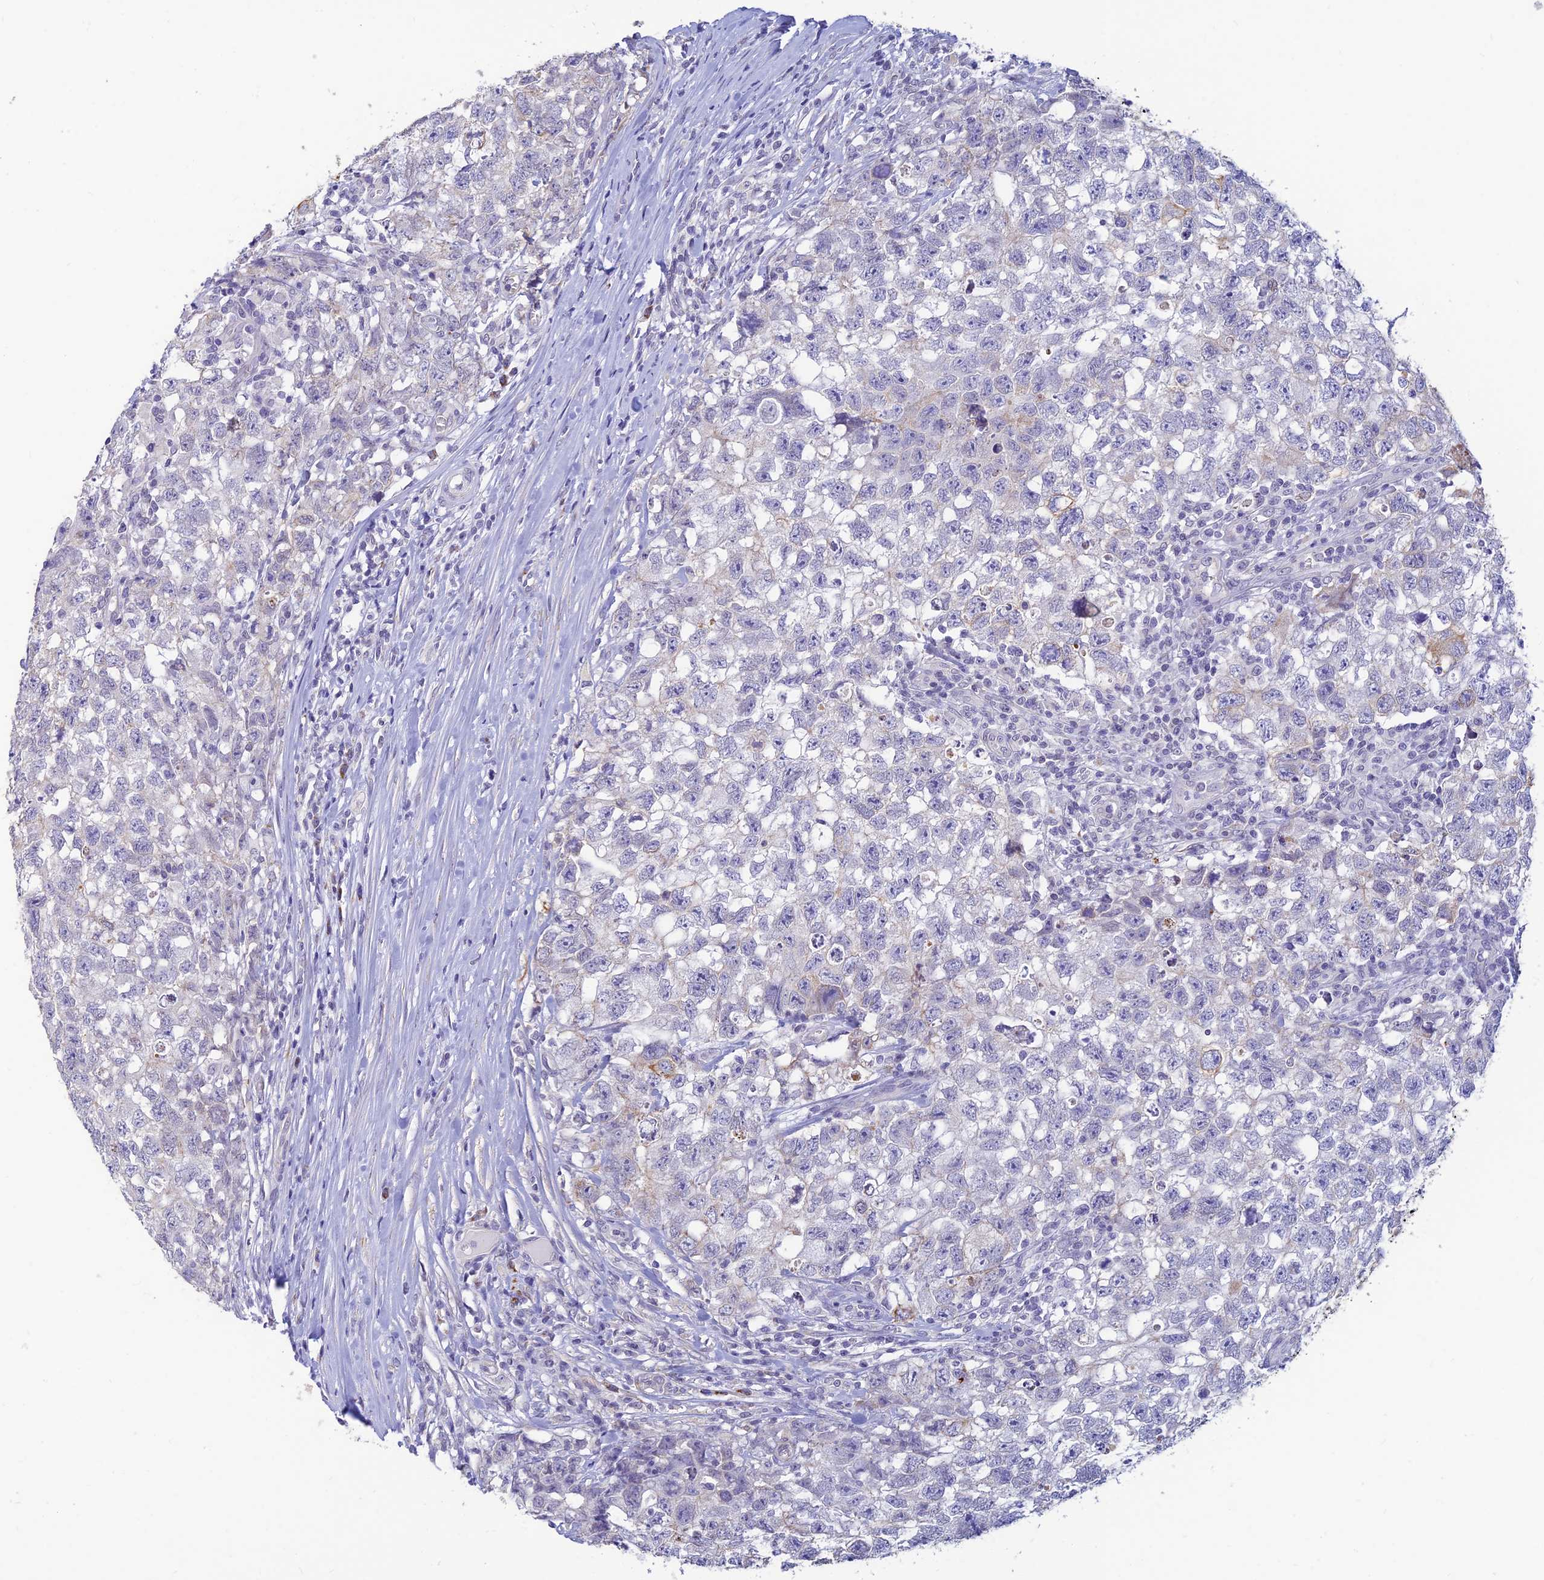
{"staining": {"intensity": "negative", "quantity": "none", "location": "none"}, "tissue": "testis cancer", "cell_type": "Tumor cells", "image_type": "cancer", "snomed": [{"axis": "morphology", "description": "Seminoma, NOS"}, {"axis": "morphology", "description": "Carcinoma, Embryonal, NOS"}, {"axis": "topography", "description": "Testis"}], "caption": "A histopathology image of testis cancer (seminoma) stained for a protein demonstrates no brown staining in tumor cells. (Stains: DAB immunohistochemistry with hematoxylin counter stain, Microscopy: brightfield microscopy at high magnification).", "gene": "ALDH1L2", "patient": {"sex": "male", "age": 29}}